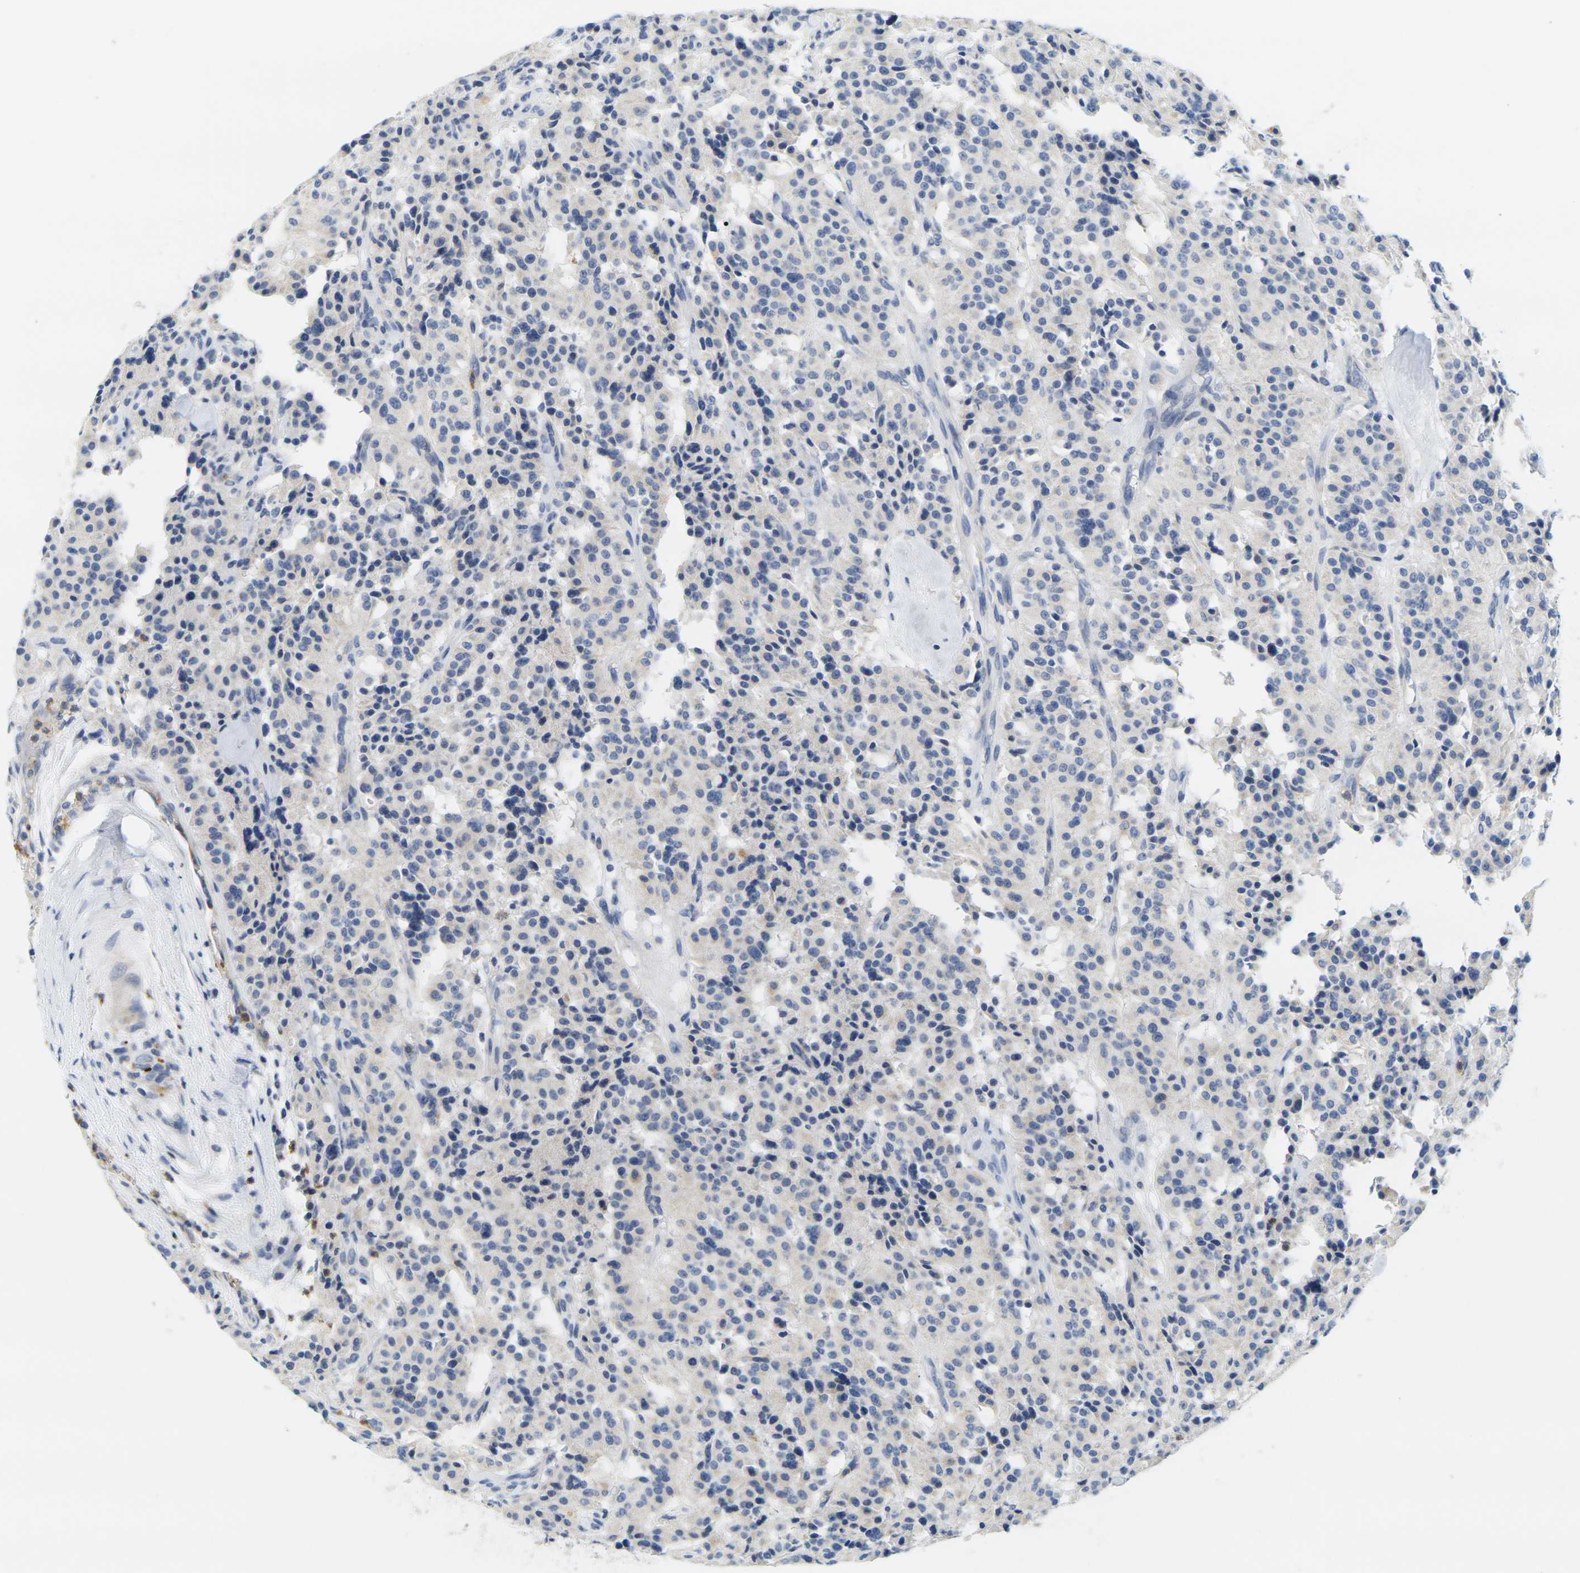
{"staining": {"intensity": "negative", "quantity": "none", "location": "none"}, "tissue": "carcinoid", "cell_type": "Tumor cells", "image_type": "cancer", "snomed": [{"axis": "morphology", "description": "Carcinoid, malignant, NOS"}, {"axis": "topography", "description": "Lung"}], "caption": "Tumor cells are negative for protein expression in human malignant carcinoid.", "gene": "KLK5", "patient": {"sex": "male", "age": 30}}